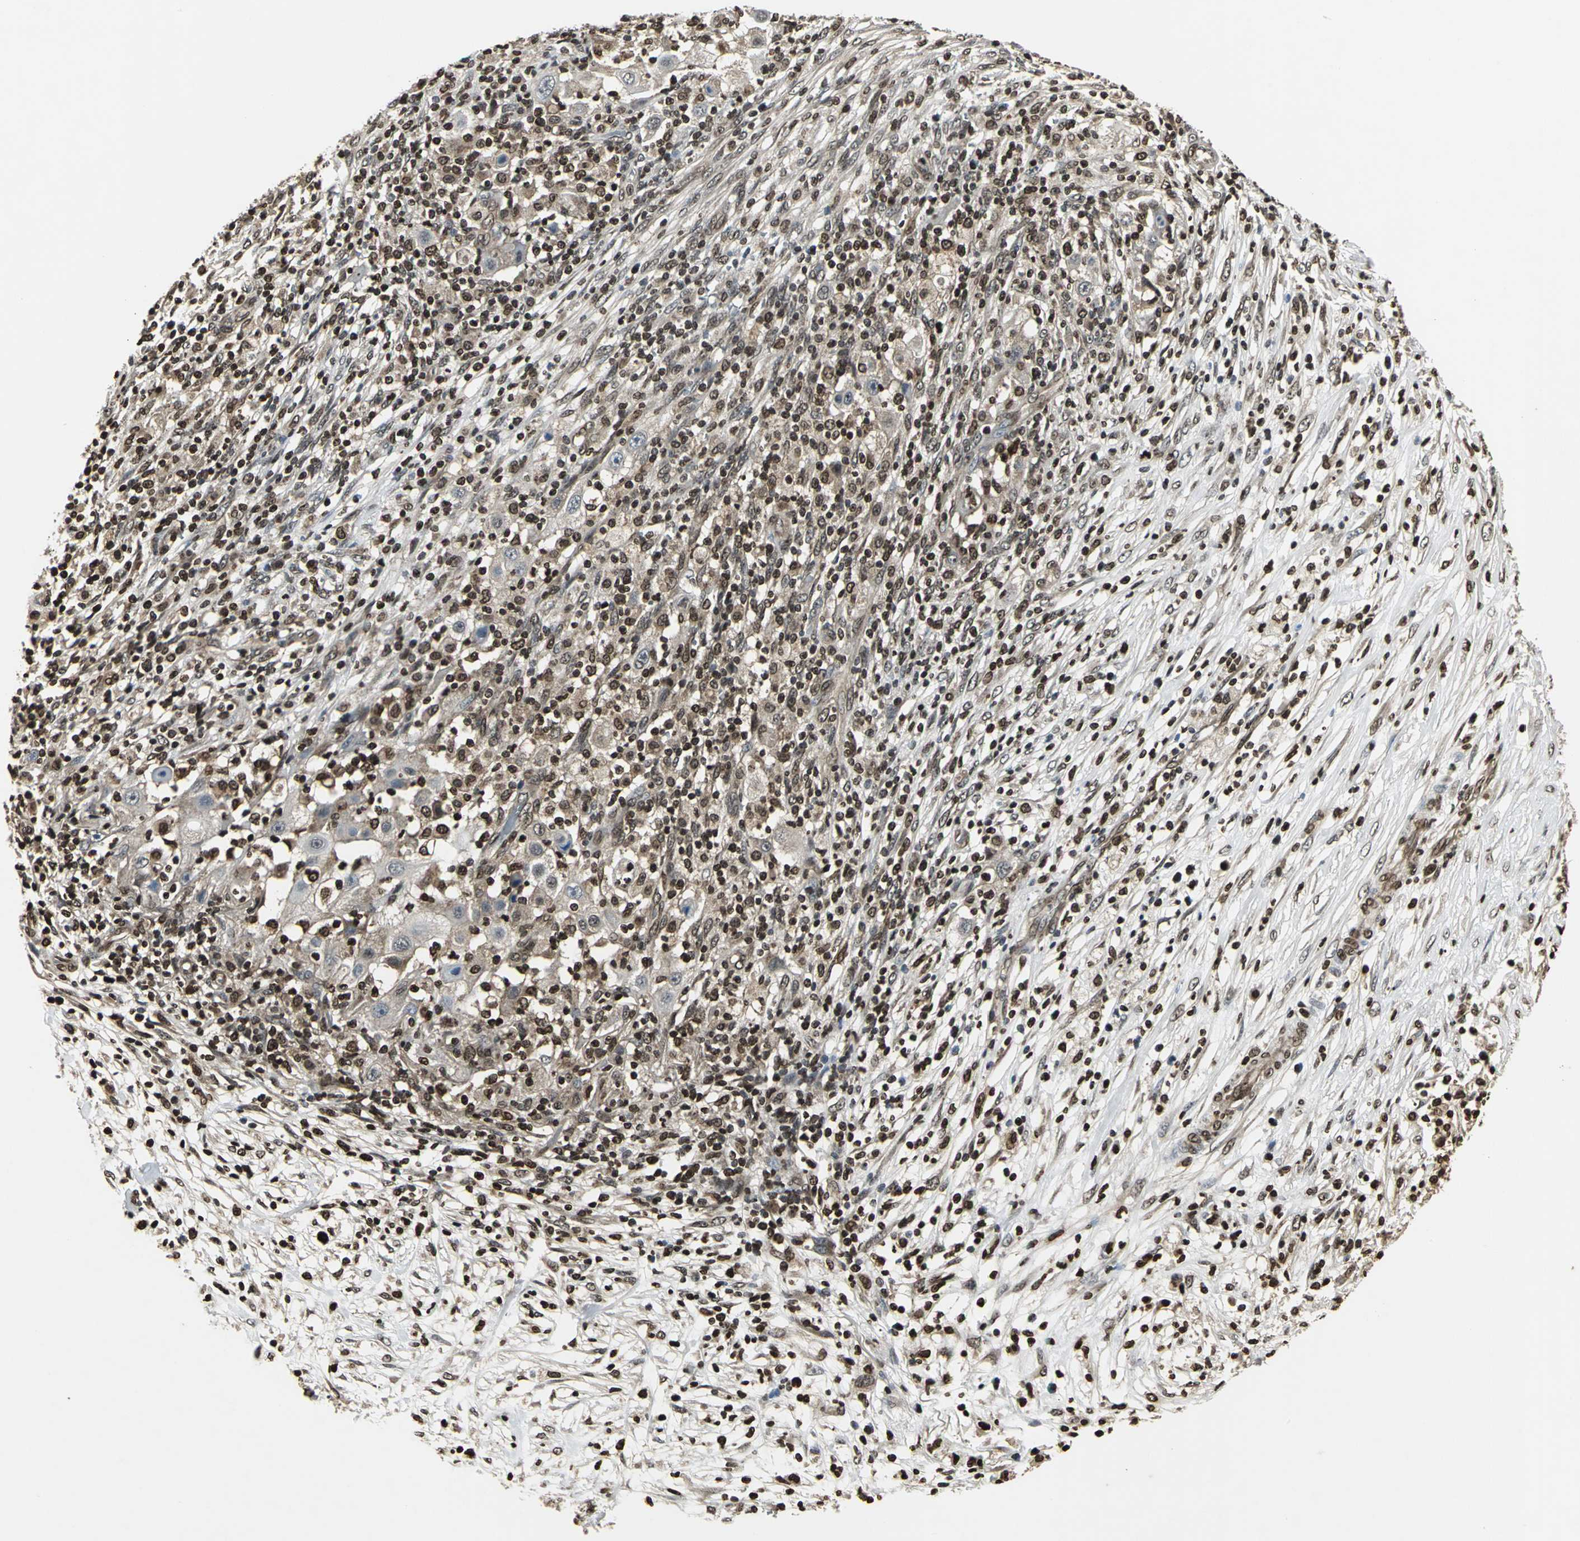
{"staining": {"intensity": "moderate", "quantity": ">75%", "location": "cytoplasmic/membranous,nuclear"}, "tissue": "ovarian cancer", "cell_type": "Tumor cells", "image_type": "cancer", "snomed": [{"axis": "morphology", "description": "Carcinoma, endometroid"}, {"axis": "topography", "description": "Ovary"}], "caption": "Tumor cells reveal medium levels of moderate cytoplasmic/membranous and nuclear positivity in approximately >75% of cells in human endometroid carcinoma (ovarian).", "gene": "AHR", "patient": {"sex": "female", "age": 42}}